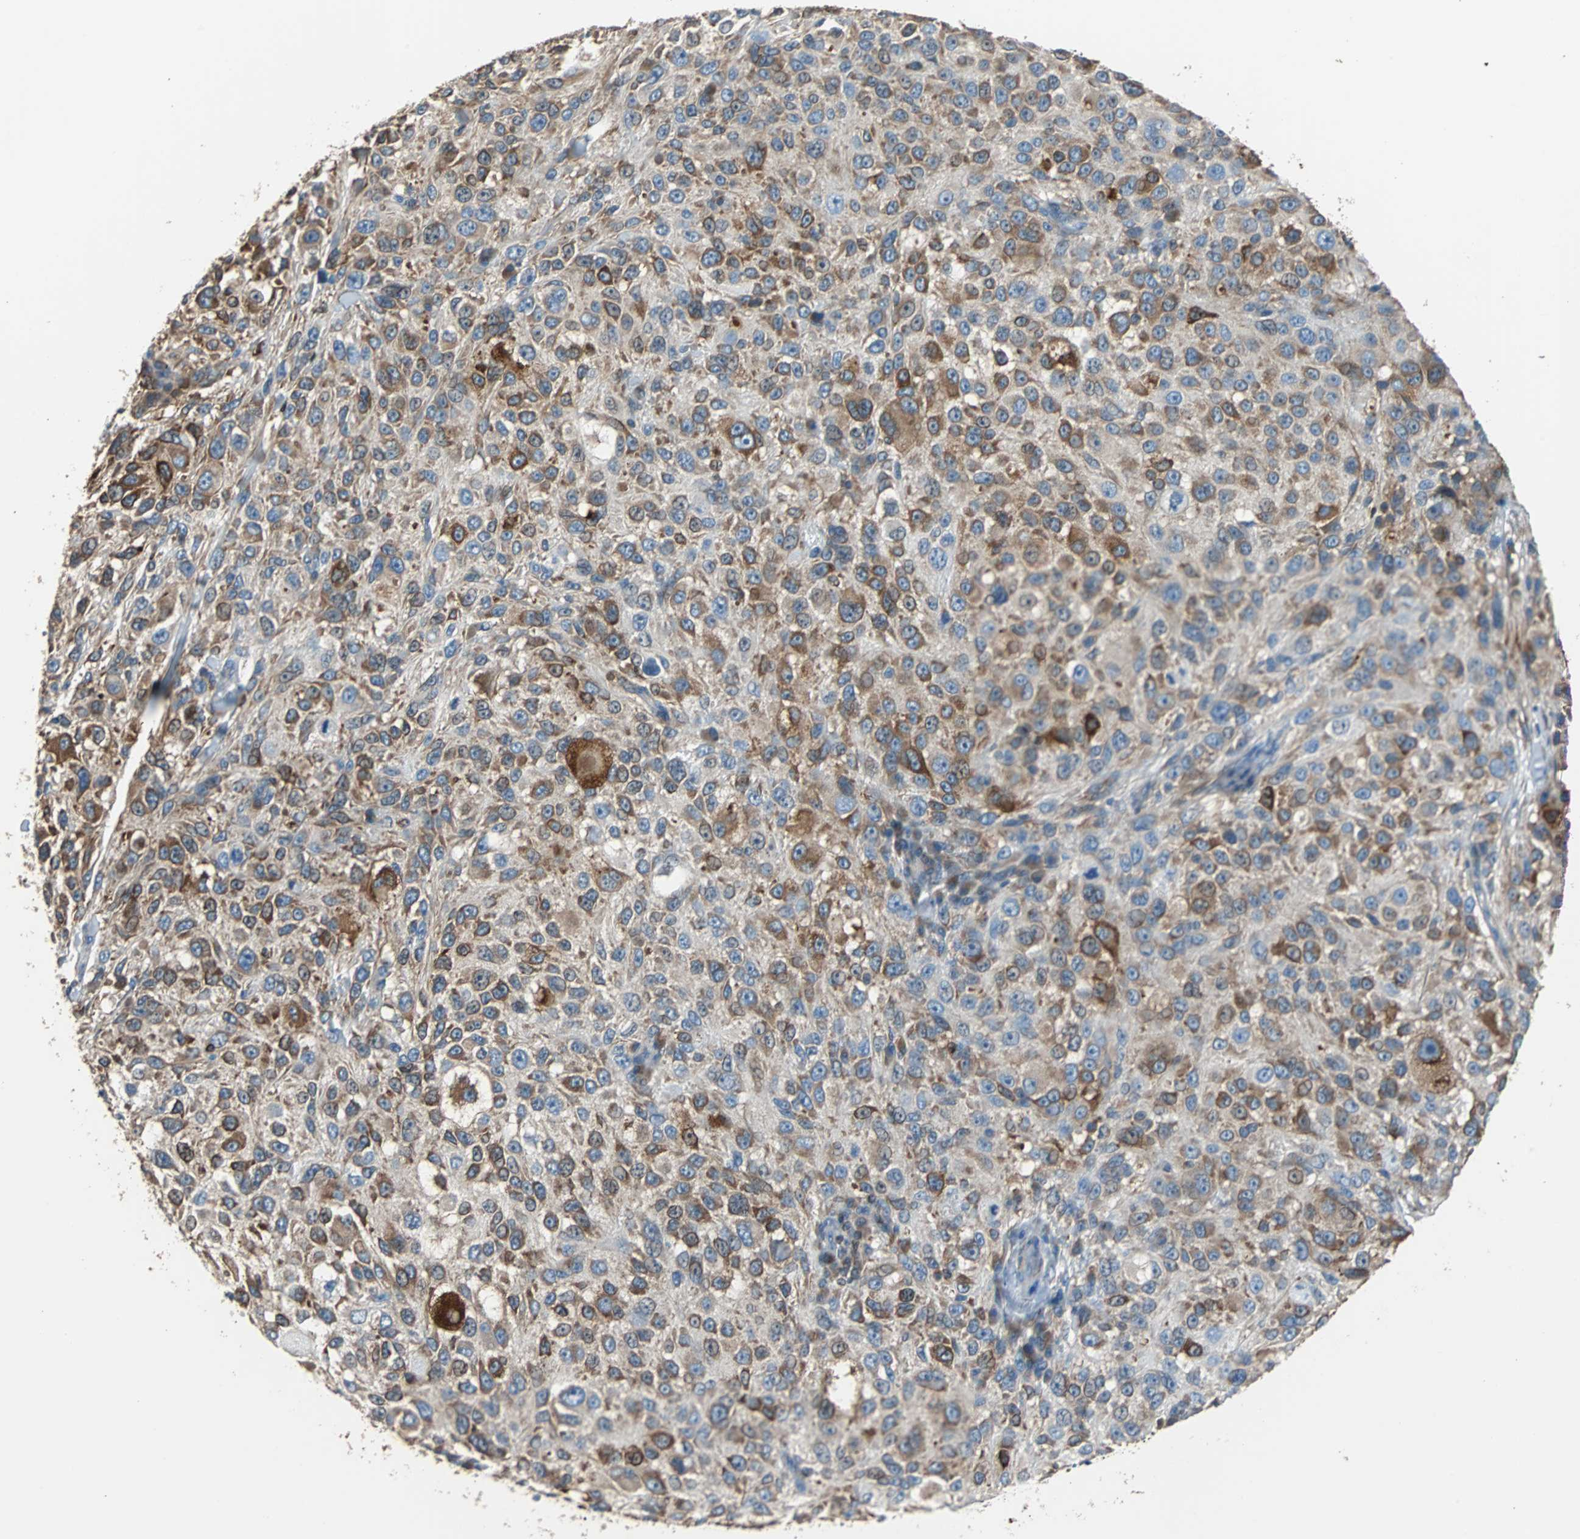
{"staining": {"intensity": "moderate", "quantity": "25%-75%", "location": "cytoplasmic/membranous"}, "tissue": "melanoma", "cell_type": "Tumor cells", "image_type": "cancer", "snomed": [{"axis": "morphology", "description": "Necrosis, NOS"}, {"axis": "morphology", "description": "Malignant melanoma, NOS"}, {"axis": "topography", "description": "Skin"}], "caption": "Immunohistochemistry (IHC) (DAB) staining of malignant melanoma exhibits moderate cytoplasmic/membranous protein staining in approximately 25%-75% of tumor cells.", "gene": "PBXIP1", "patient": {"sex": "female", "age": 87}}